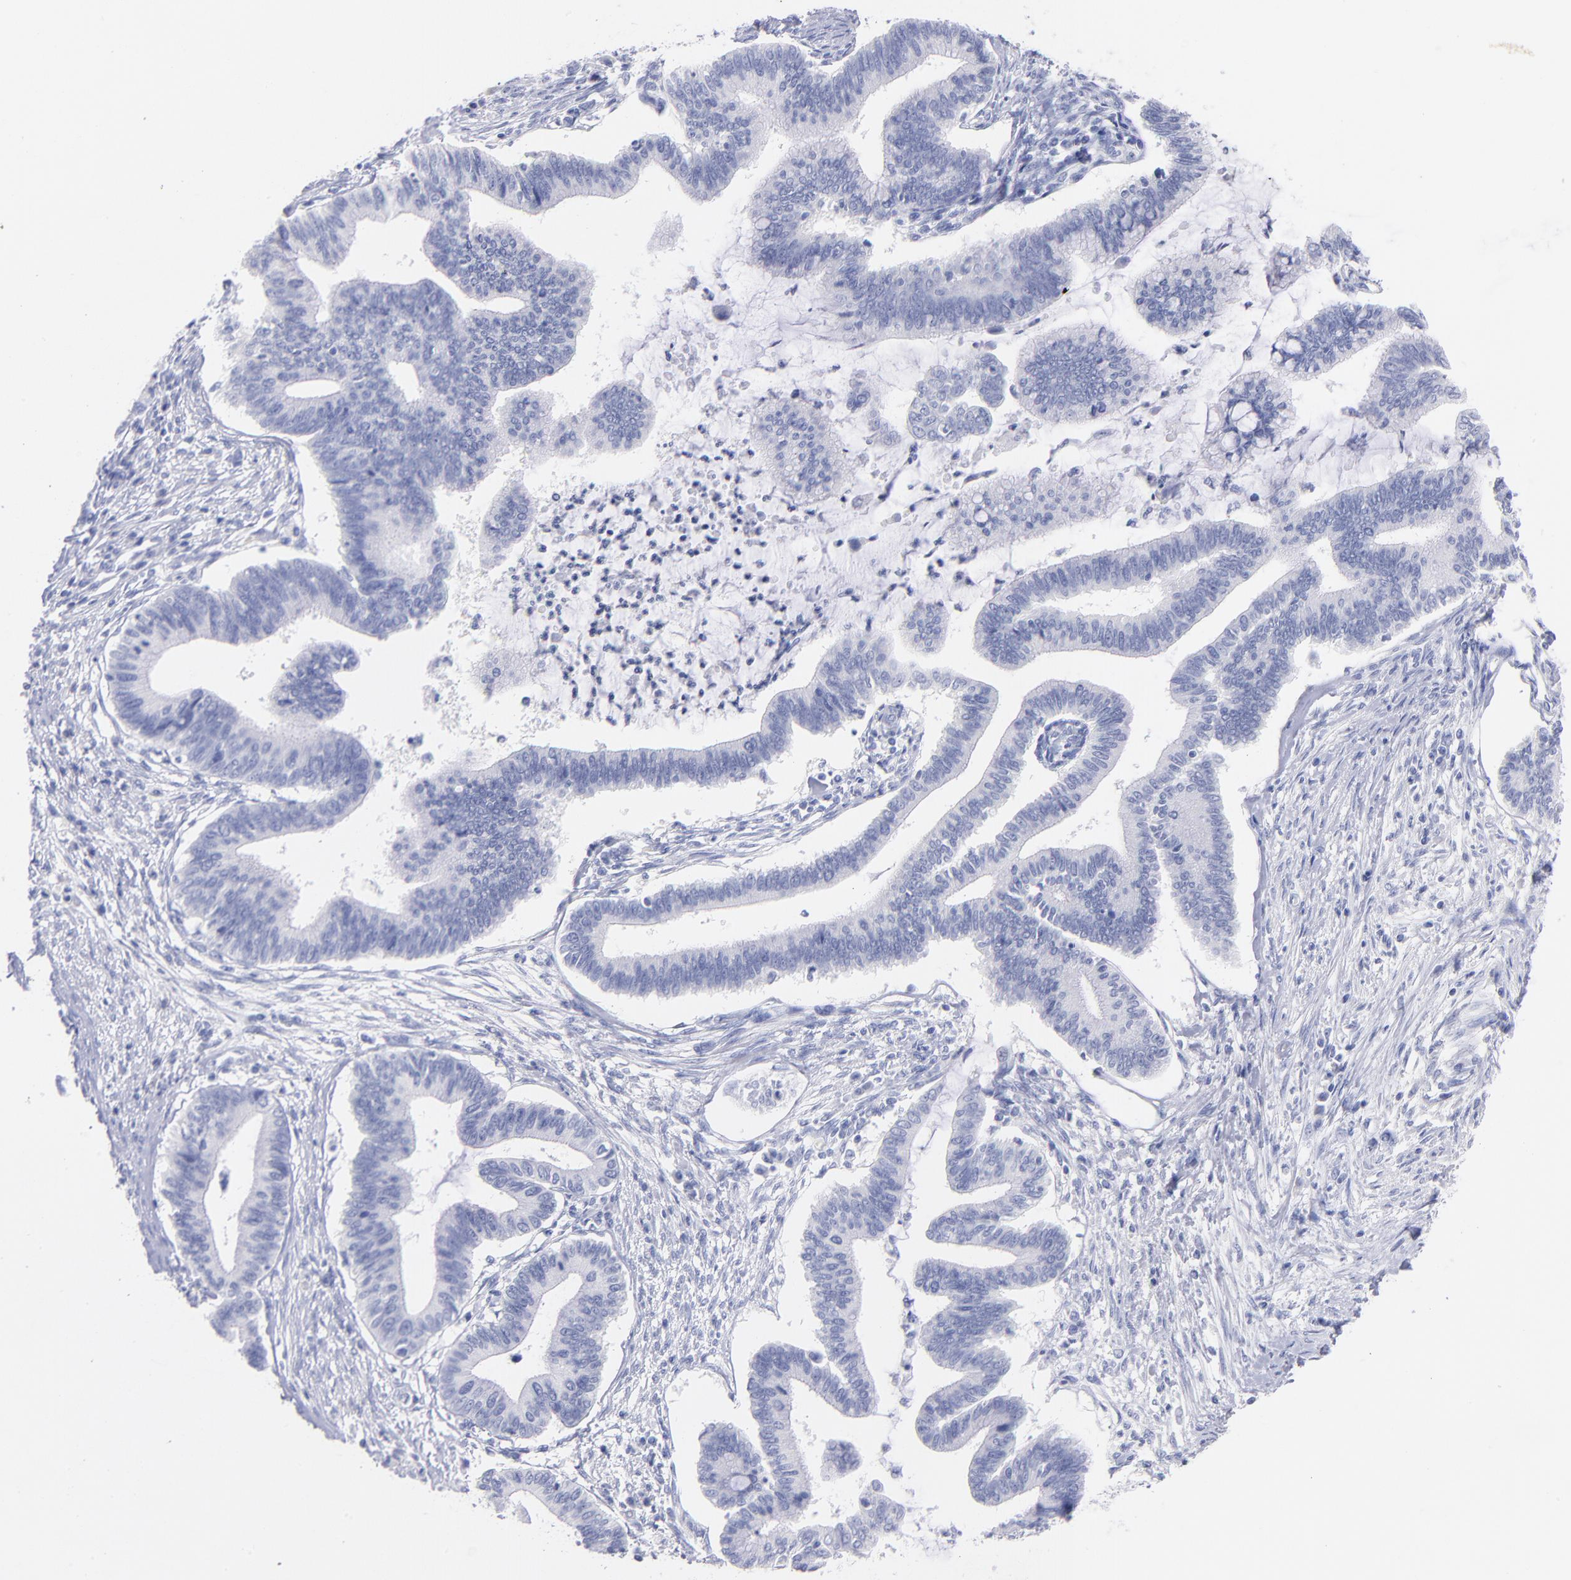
{"staining": {"intensity": "negative", "quantity": "none", "location": "none"}, "tissue": "cervical cancer", "cell_type": "Tumor cells", "image_type": "cancer", "snomed": [{"axis": "morphology", "description": "Adenocarcinoma, NOS"}, {"axis": "topography", "description": "Cervix"}], "caption": "Histopathology image shows no protein expression in tumor cells of cervical cancer (adenocarcinoma) tissue.", "gene": "SCGN", "patient": {"sex": "female", "age": 36}}